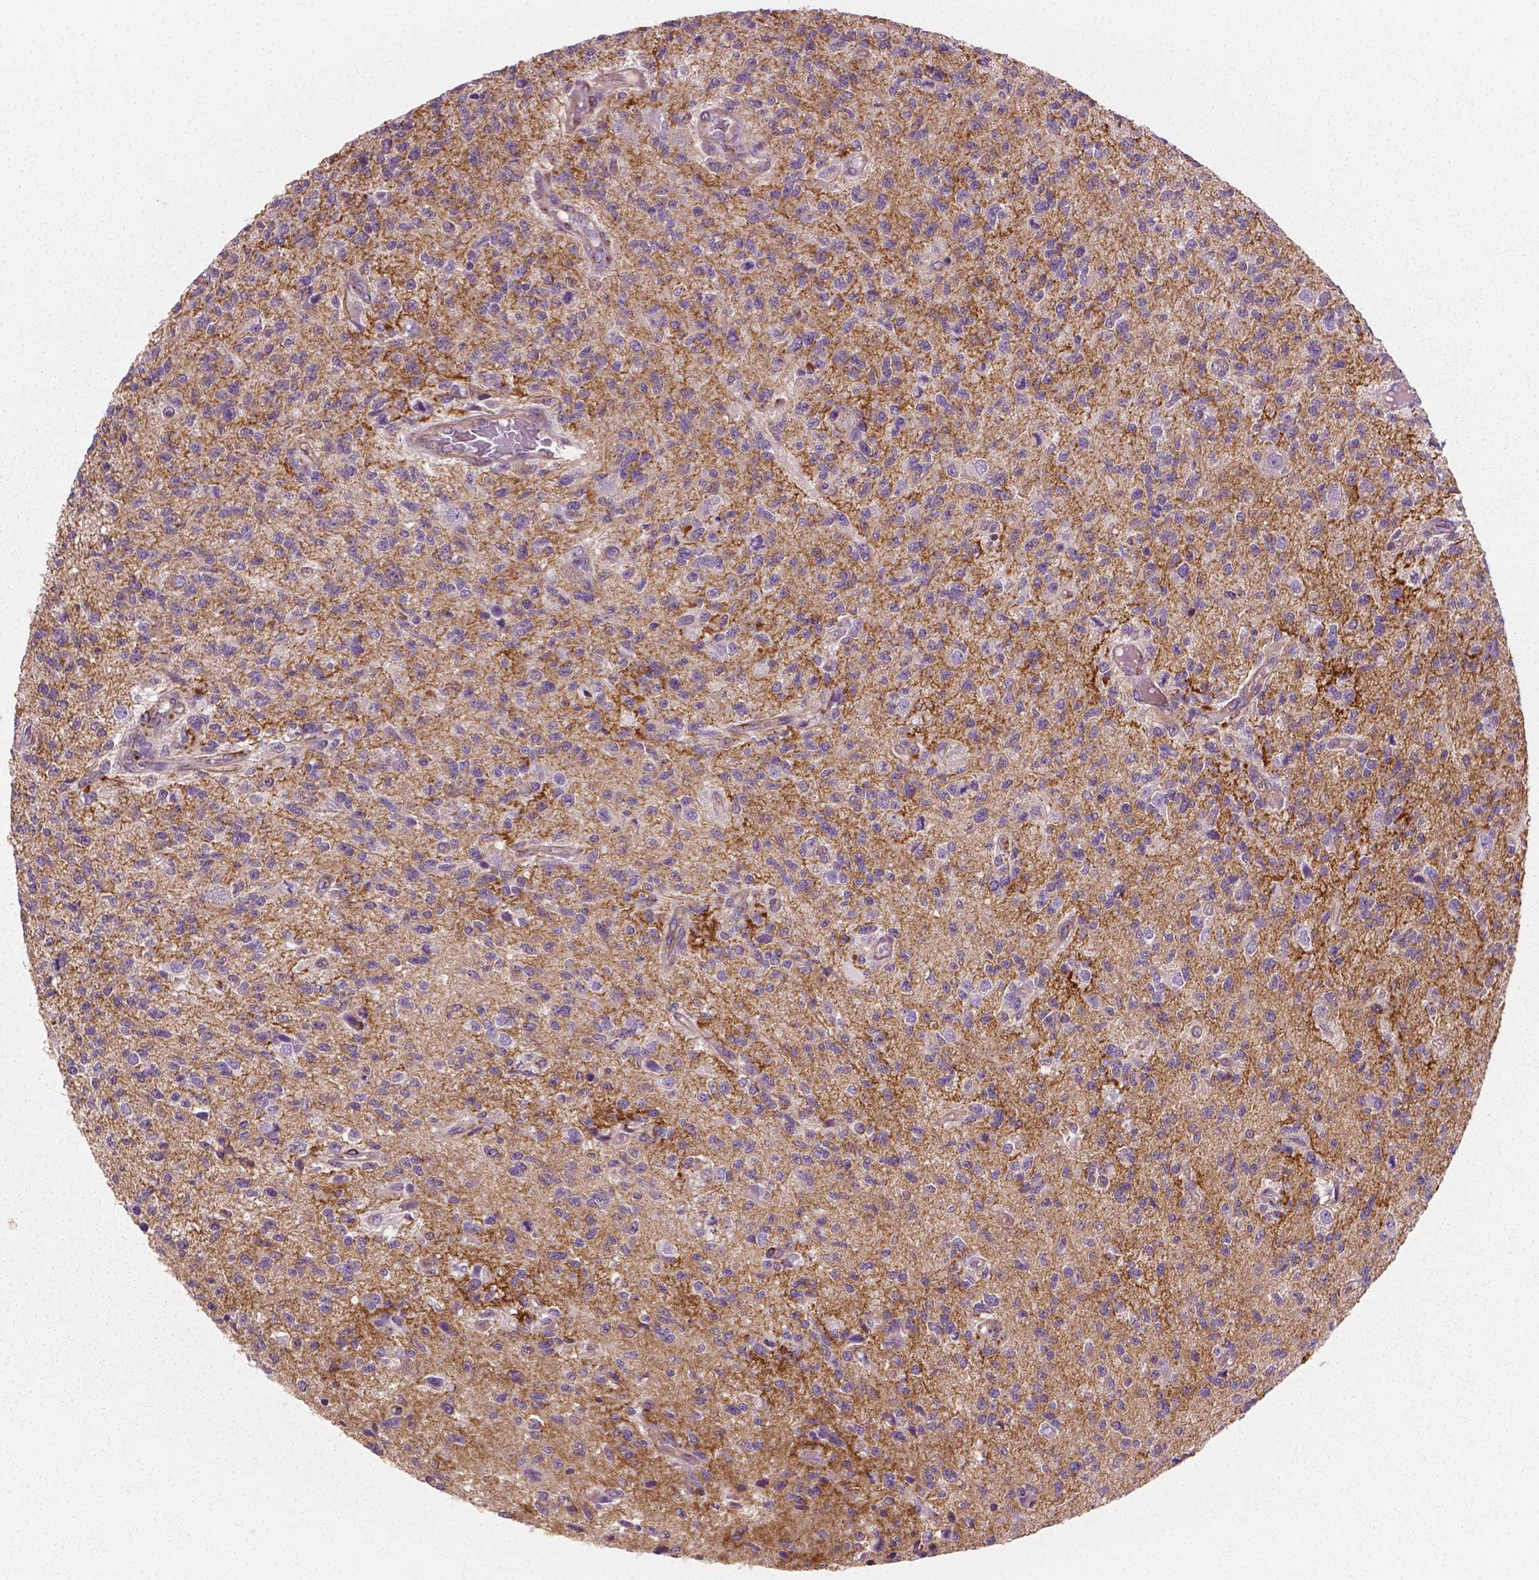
{"staining": {"intensity": "negative", "quantity": "none", "location": "none"}, "tissue": "glioma", "cell_type": "Tumor cells", "image_type": "cancer", "snomed": [{"axis": "morphology", "description": "Glioma, malignant, High grade"}, {"axis": "topography", "description": "Brain"}], "caption": "The immunohistochemistry image has no significant expression in tumor cells of malignant glioma (high-grade) tissue.", "gene": "PTX3", "patient": {"sex": "male", "age": 56}}